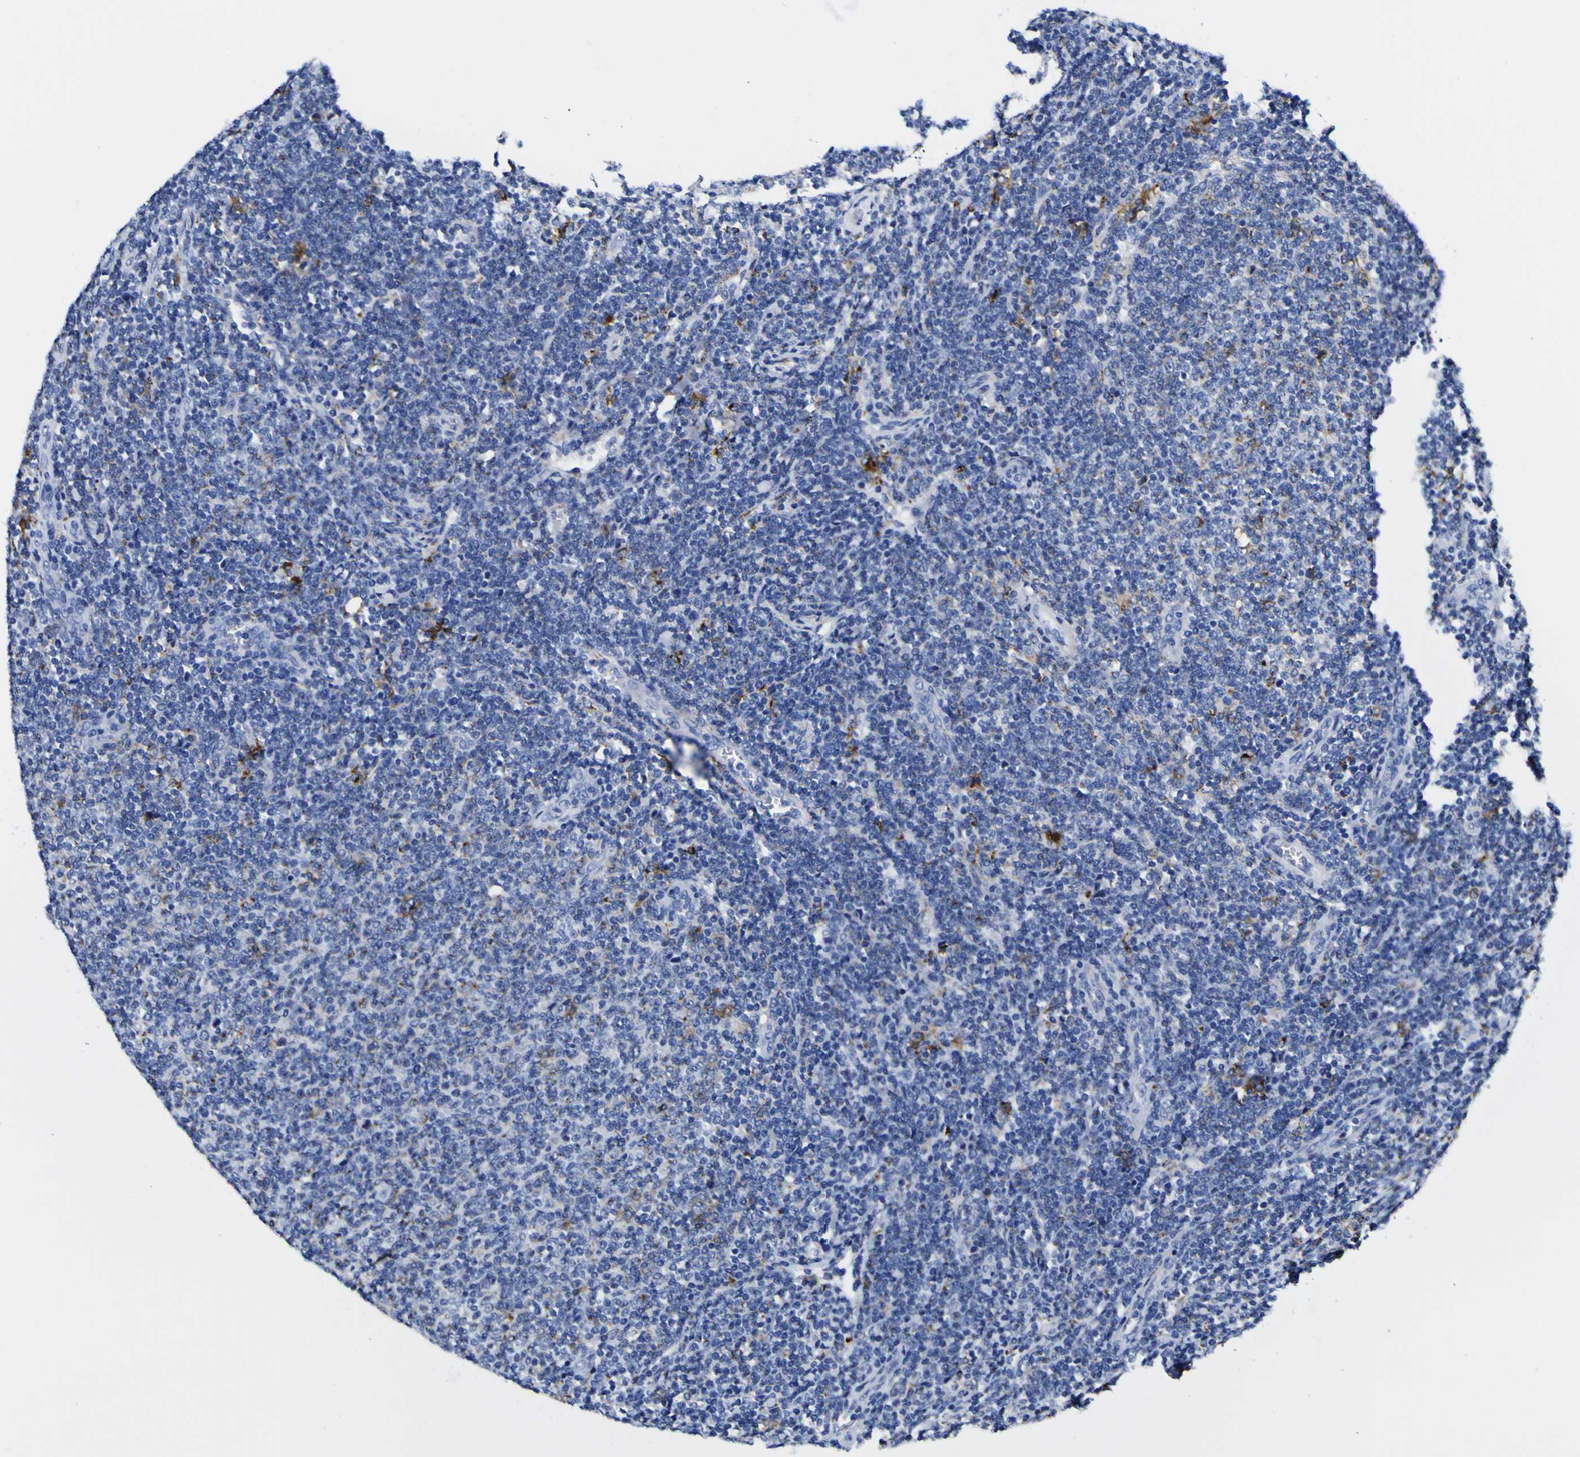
{"staining": {"intensity": "strong", "quantity": "<25%", "location": "cytoplasmic/membranous"}, "tissue": "lymphoma", "cell_type": "Tumor cells", "image_type": "cancer", "snomed": [{"axis": "morphology", "description": "Malignant lymphoma, non-Hodgkin's type, Low grade"}, {"axis": "topography", "description": "Lymph node"}], "caption": "Human low-grade malignant lymphoma, non-Hodgkin's type stained with a brown dye demonstrates strong cytoplasmic/membranous positive expression in approximately <25% of tumor cells.", "gene": "HLA-DQA1", "patient": {"sex": "male", "age": 66}}